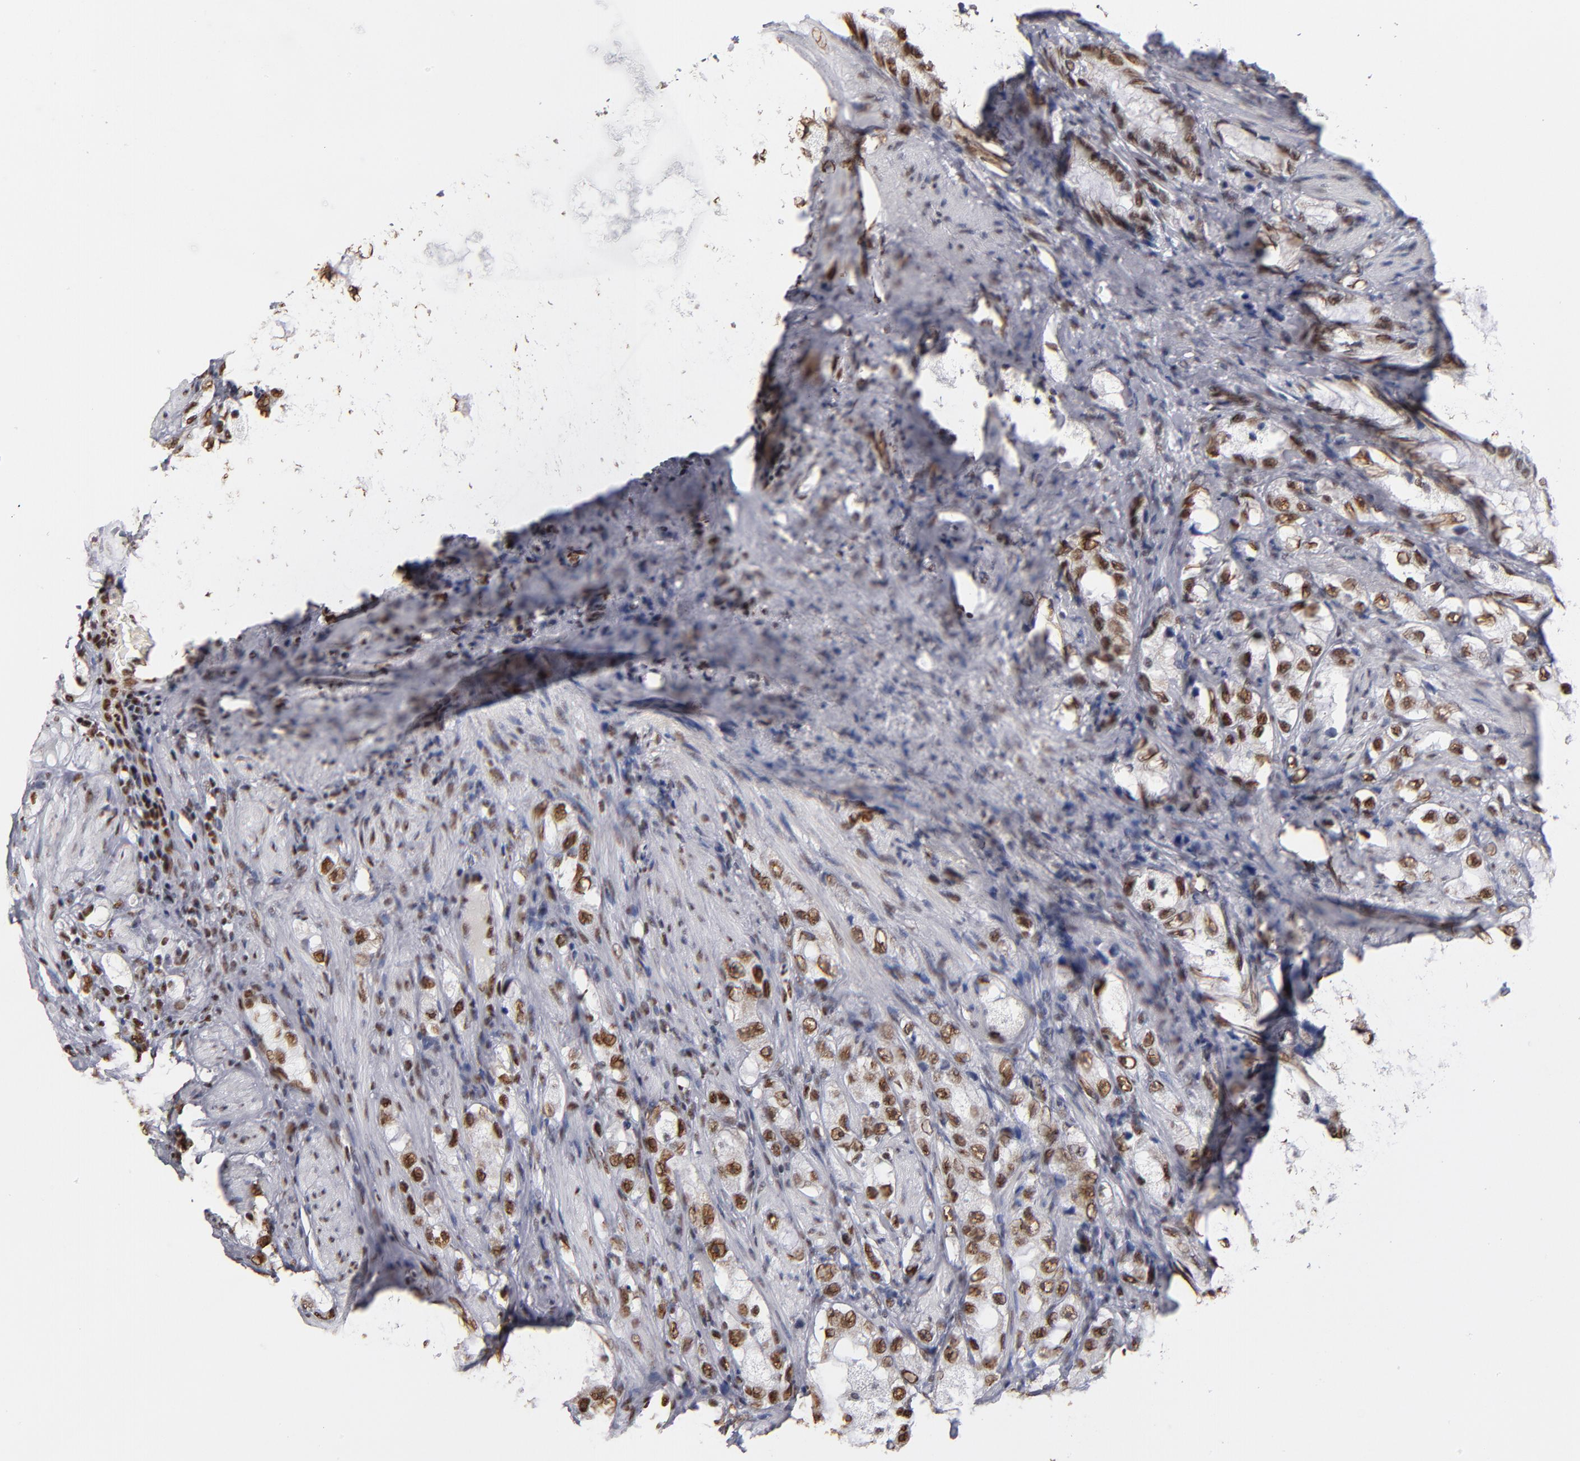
{"staining": {"intensity": "moderate", "quantity": "25%-75%", "location": "nuclear"}, "tissue": "prostate cancer", "cell_type": "Tumor cells", "image_type": "cancer", "snomed": [{"axis": "morphology", "description": "Adenocarcinoma, High grade"}, {"axis": "topography", "description": "Prostate"}], "caption": "This is an image of immunohistochemistry (IHC) staining of prostate cancer (adenocarcinoma (high-grade)), which shows moderate positivity in the nuclear of tumor cells.", "gene": "MN1", "patient": {"sex": "male", "age": 63}}